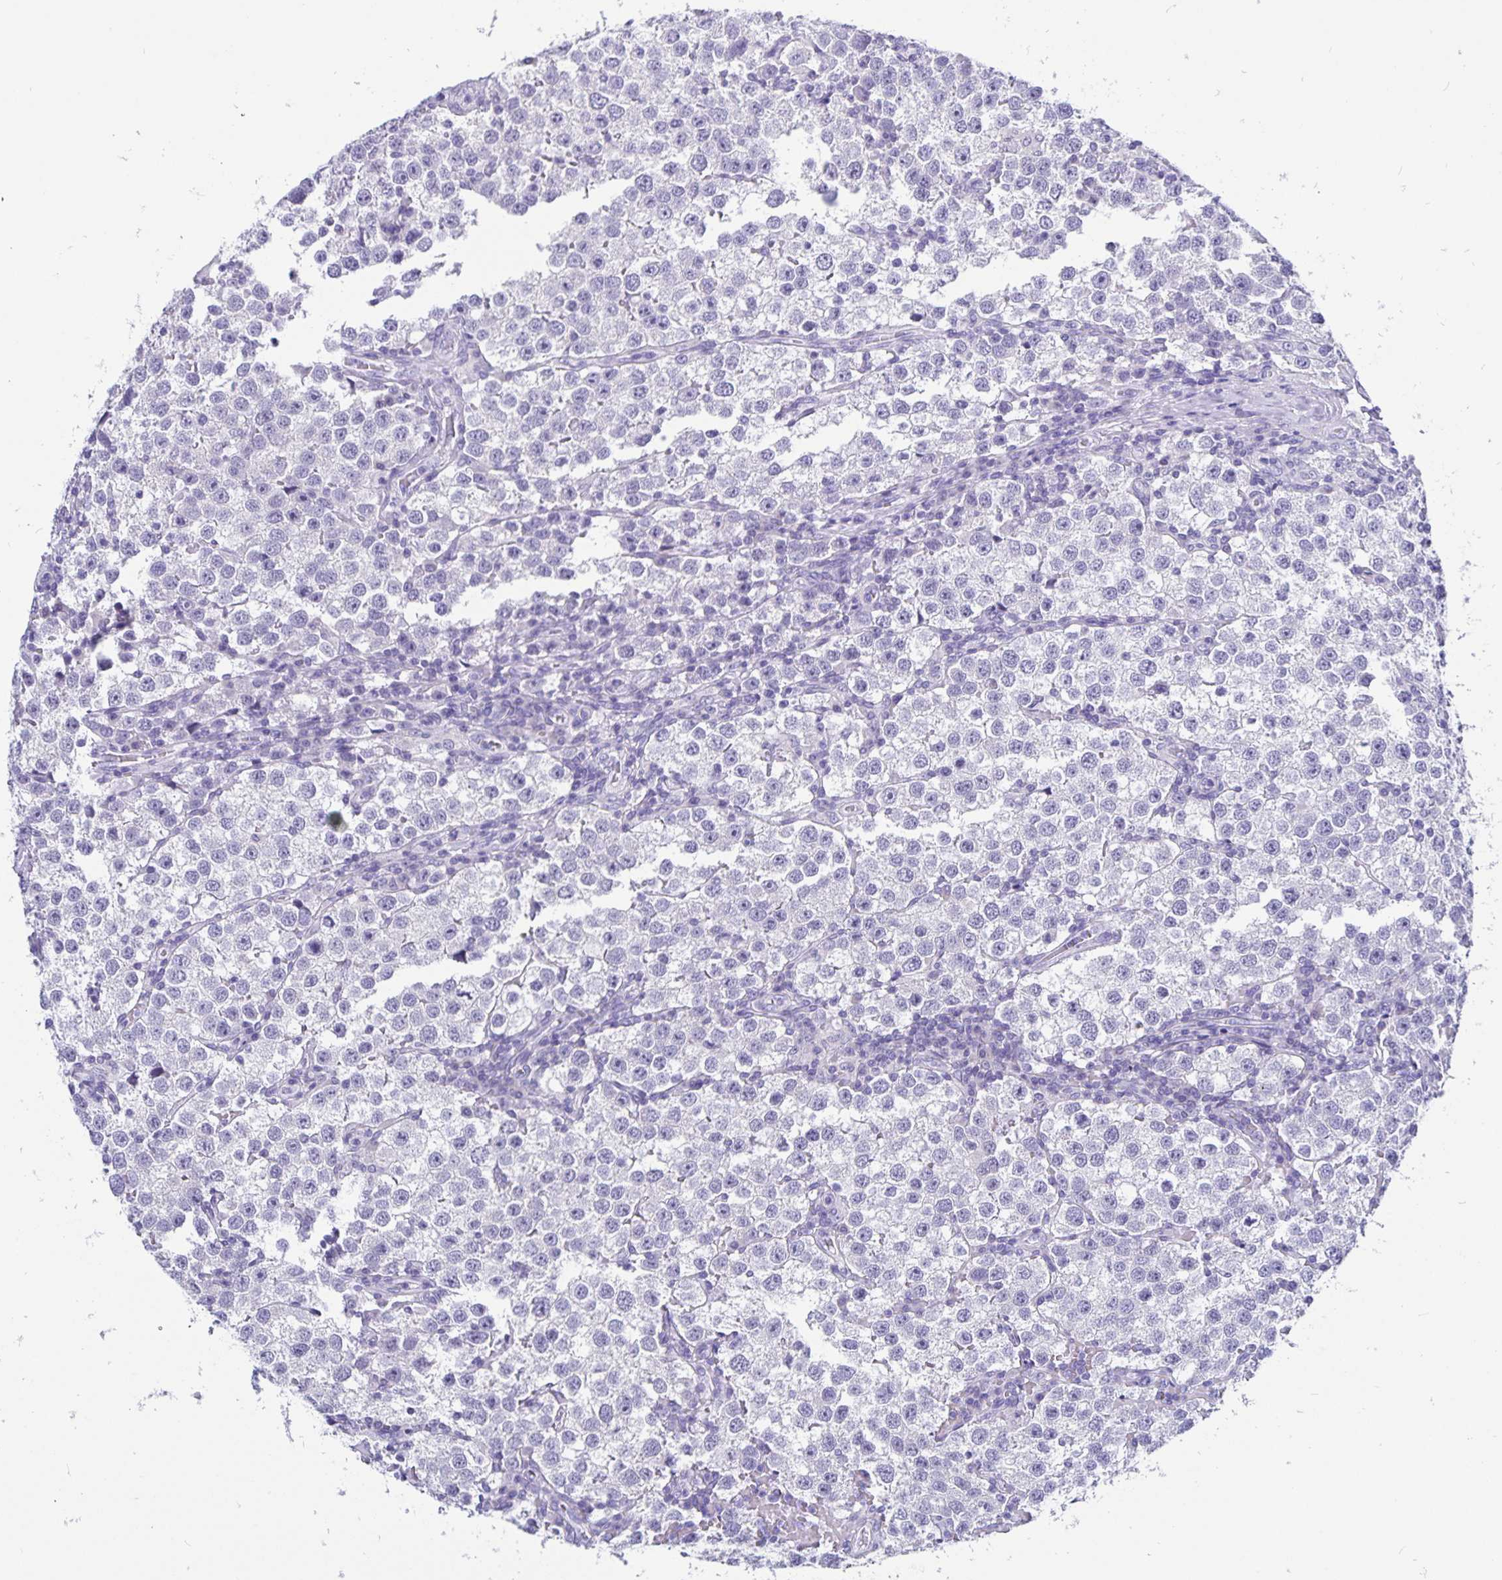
{"staining": {"intensity": "negative", "quantity": "none", "location": "none"}, "tissue": "testis cancer", "cell_type": "Tumor cells", "image_type": "cancer", "snomed": [{"axis": "morphology", "description": "Seminoma, NOS"}, {"axis": "topography", "description": "Testis"}], "caption": "Tumor cells are negative for protein expression in human testis cancer.", "gene": "ODF3B", "patient": {"sex": "male", "age": 37}}